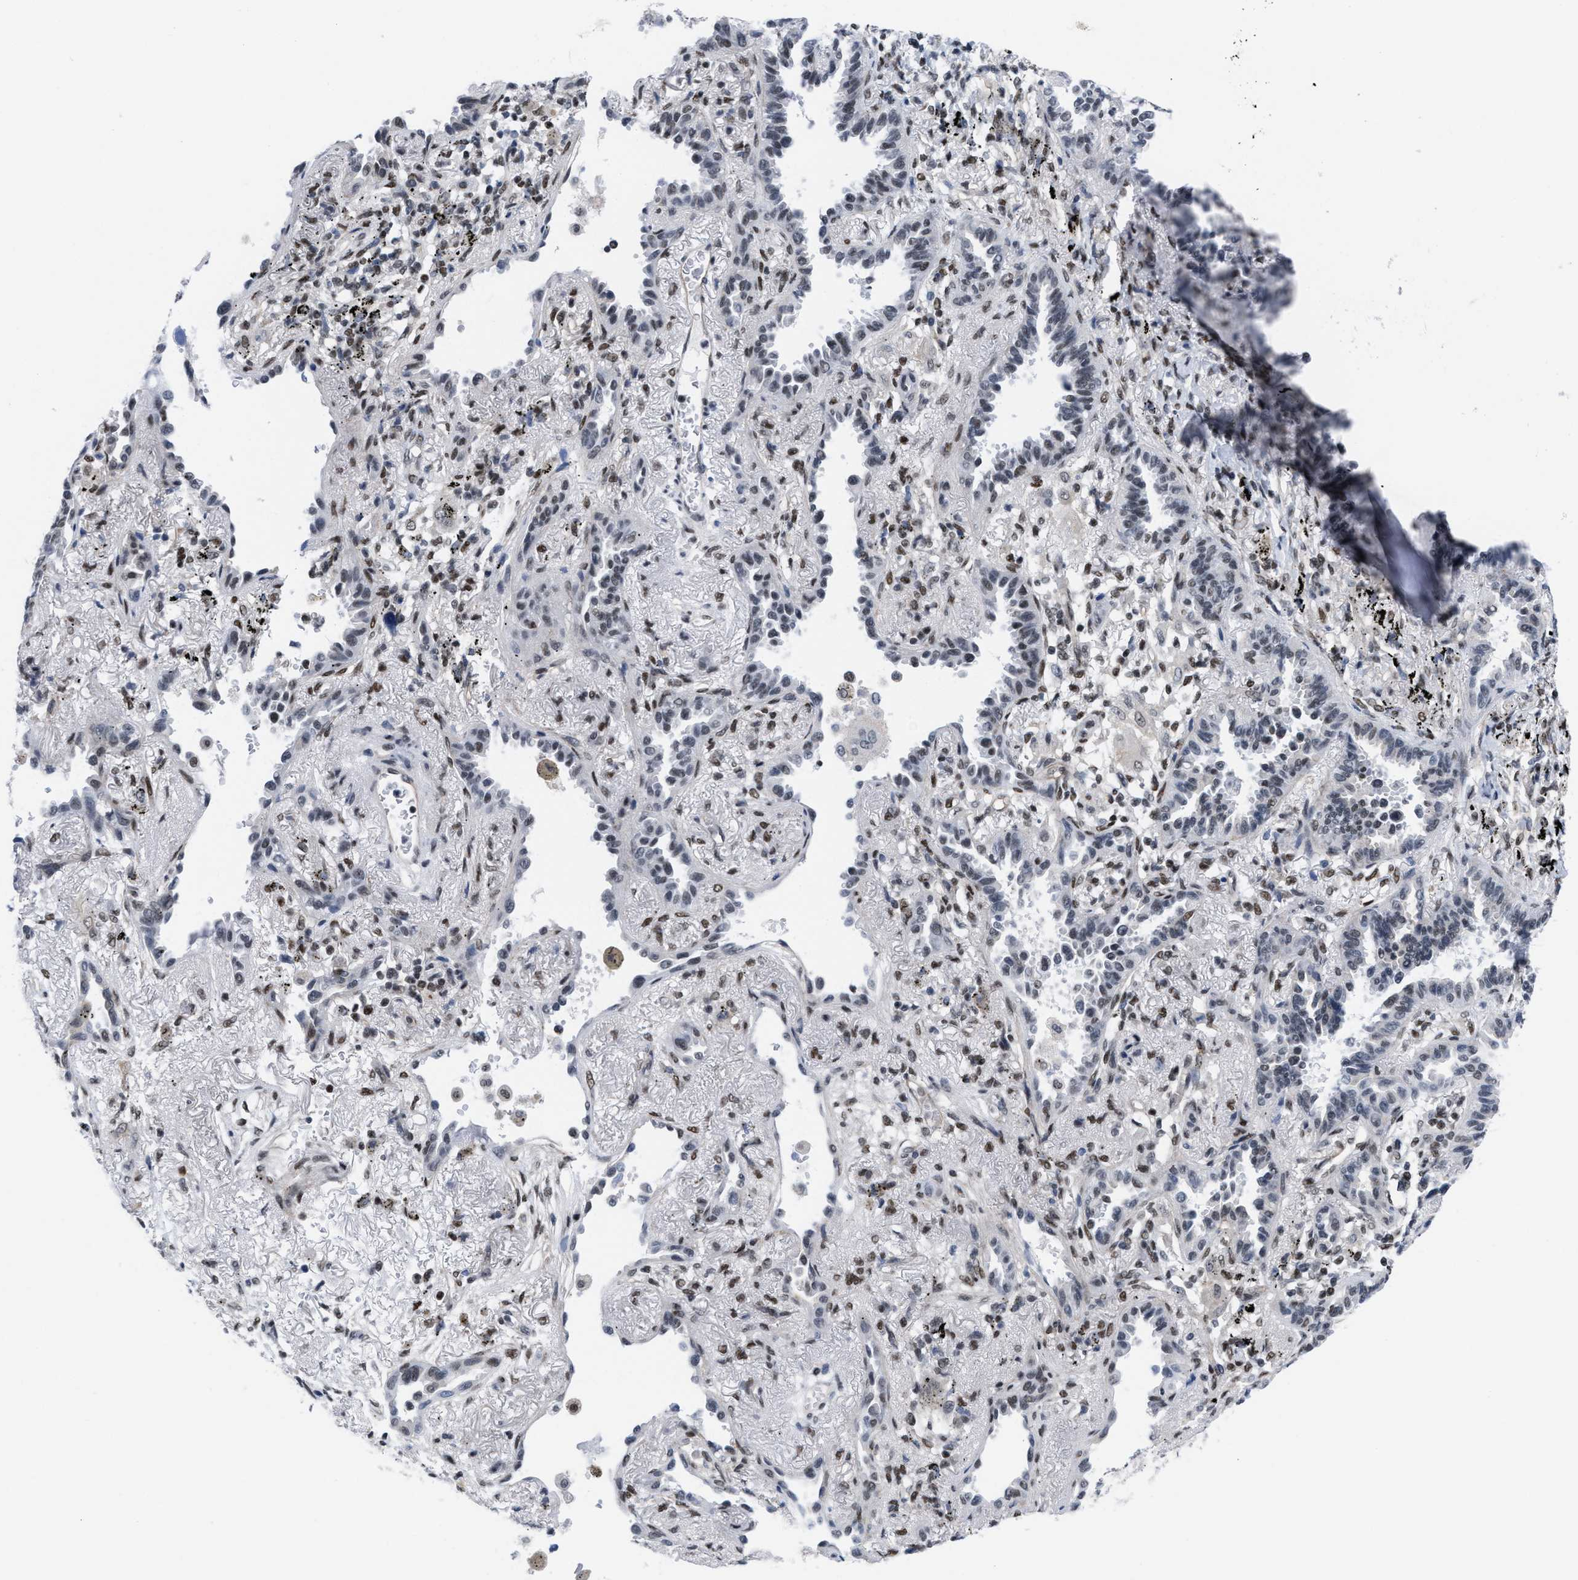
{"staining": {"intensity": "weak", "quantity": "<25%", "location": "nuclear"}, "tissue": "lung cancer", "cell_type": "Tumor cells", "image_type": "cancer", "snomed": [{"axis": "morphology", "description": "Adenocarcinoma, NOS"}, {"axis": "topography", "description": "Lung"}], "caption": "Tumor cells are negative for brown protein staining in lung cancer (adenocarcinoma).", "gene": "MIER1", "patient": {"sex": "male", "age": 59}}